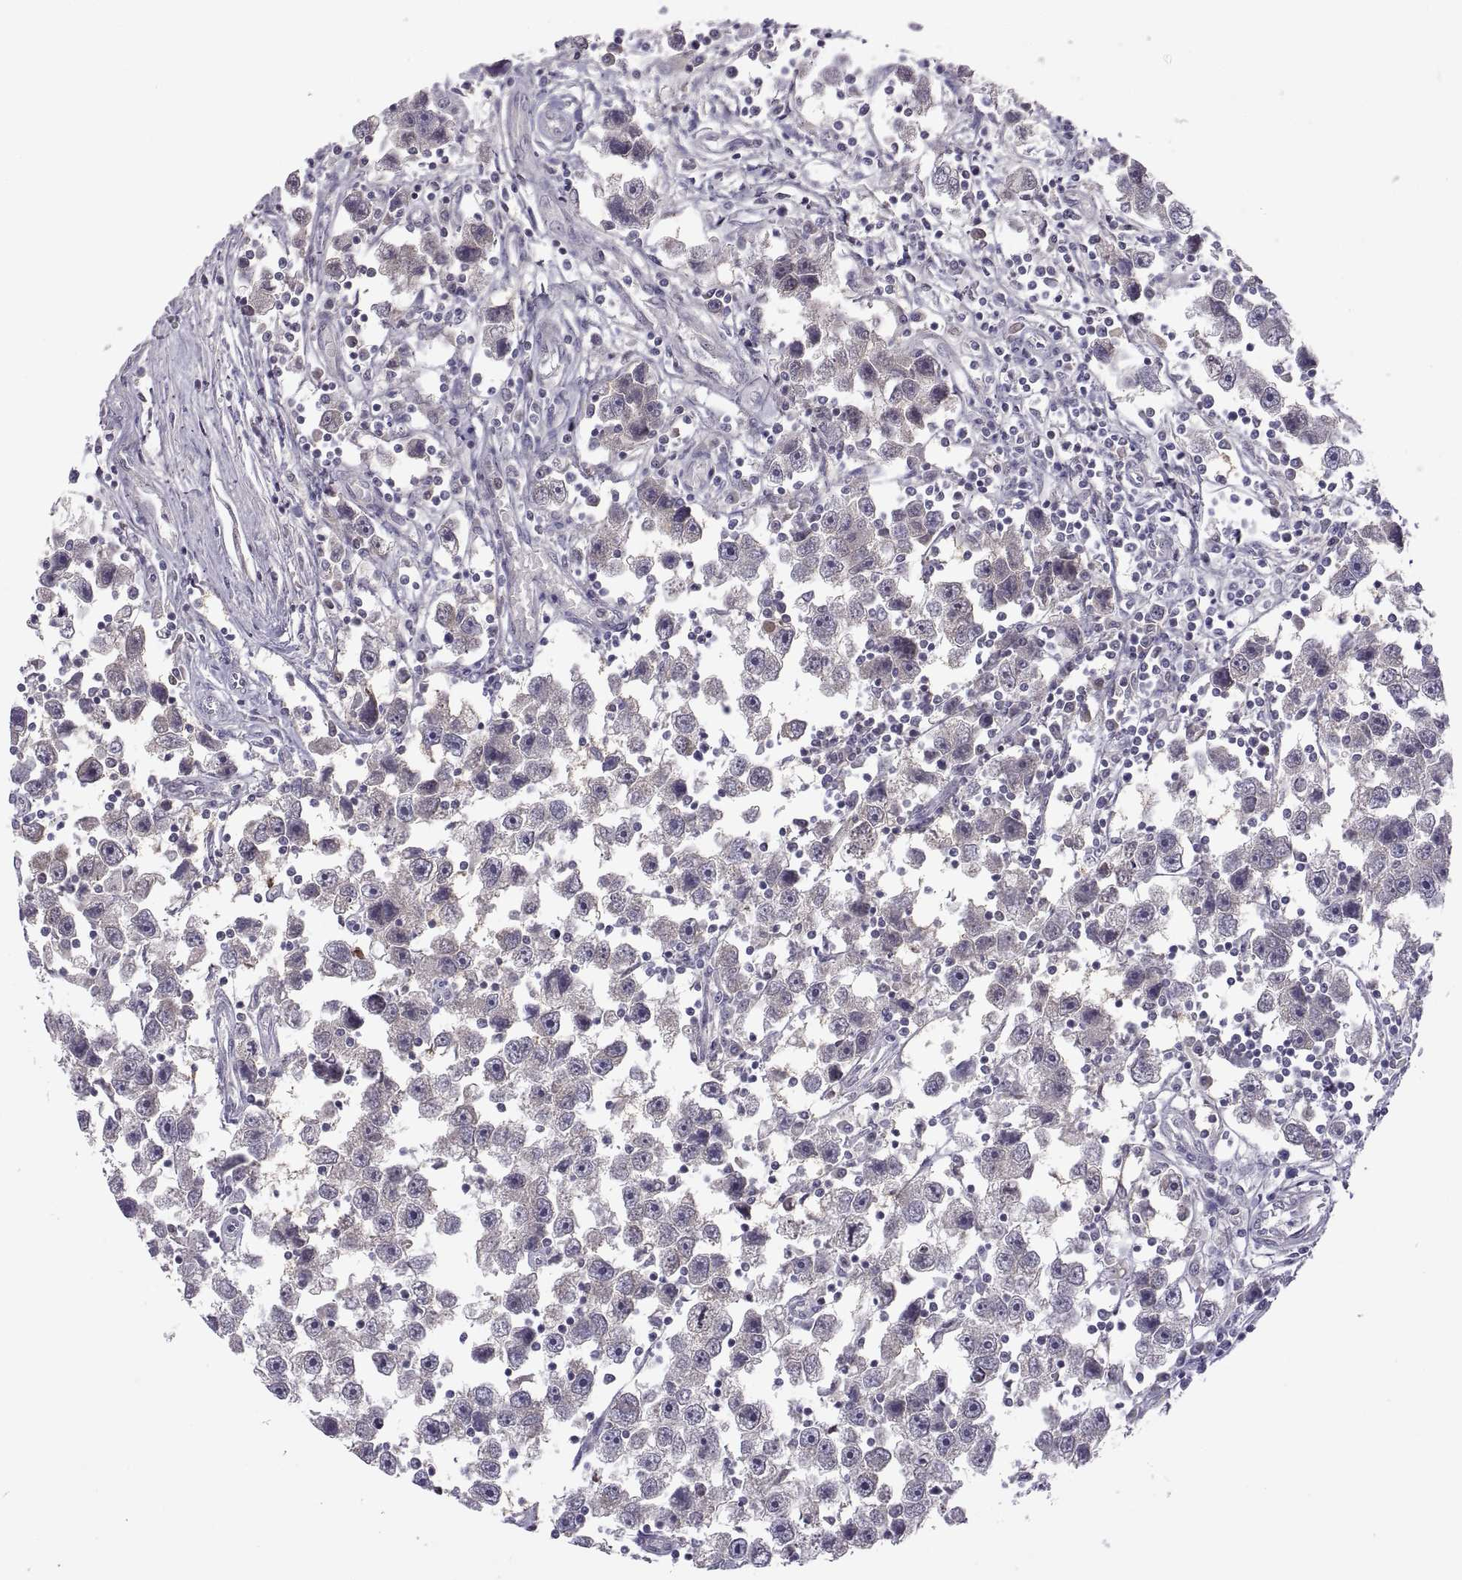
{"staining": {"intensity": "negative", "quantity": "none", "location": "none"}, "tissue": "testis cancer", "cell_type": "Tumor cells", "image_type": "cancer", "snomed": [{"axis": "morphology", "description": "Seminoma, NOS"}, {"axis": "topography", "description": "Testis"}], "caption": "This is an immunohistochemistry (IHC) micrograph of human testis cancer. There is no expression in tumor cells.", "gene": "FGF9", "patient": {"sex": "male", "age": 30}}